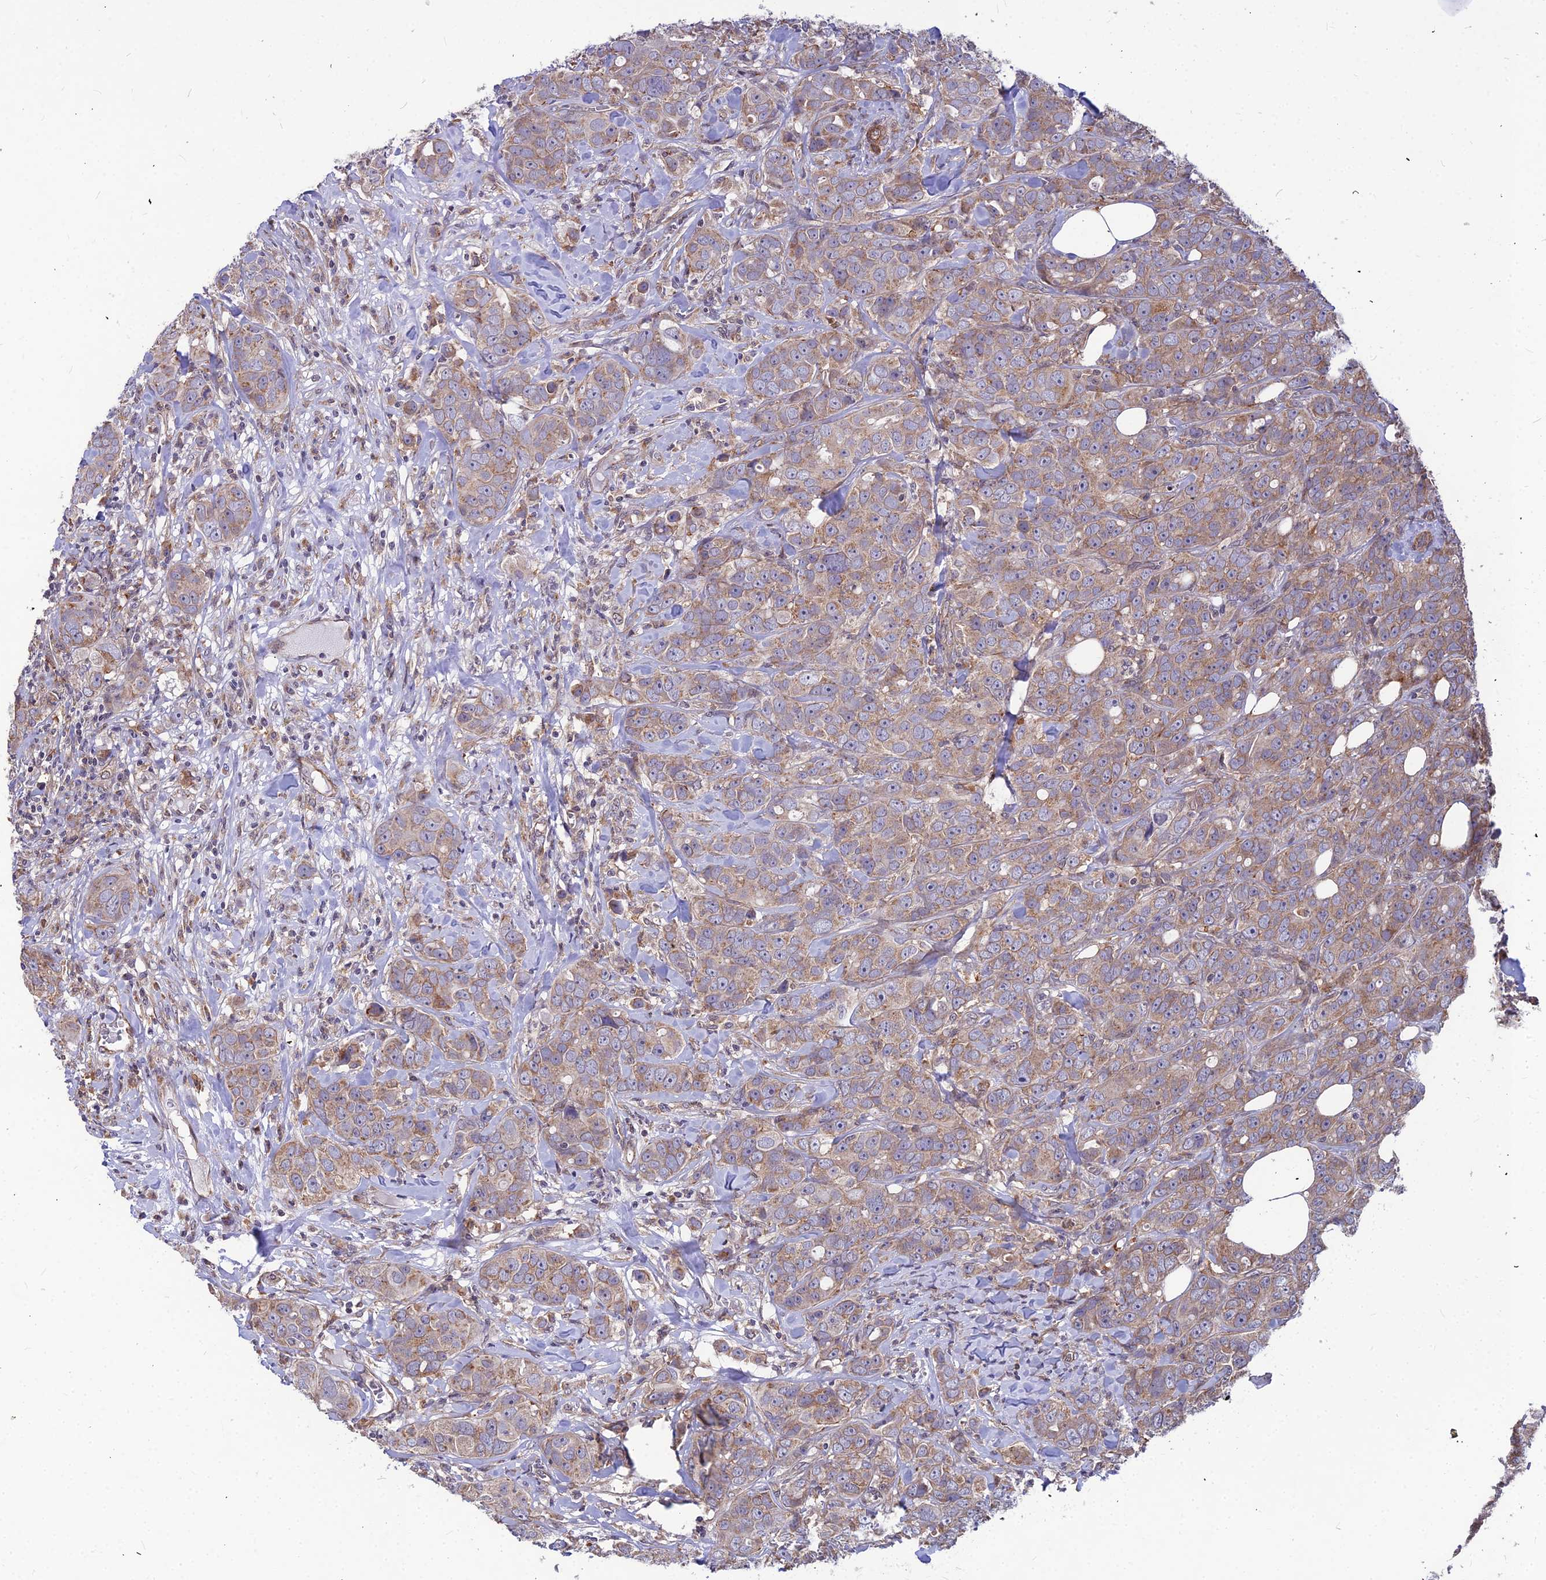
{"staining": {"intensity": "weak", "quantity": ">75%", "location": "cytoplasmic/membranous"}, "tissue": "breast cancer", "cell_type": "Tumor cells", "image_type": "cancer", "snomed": [{"axis": "morphology", "description": "Duct carcinoma"}, {"axis": "topography", "description": "Breast"}], "caption": "Immunohistochemistry (IHC) staining of breast cancer, which shows low levels of weak cytoplasmic/membranous positivity in approximately >75% of tumor cells indicating weak cytoplasmic/membranous protein expression. The staining was performed using DAB (brown) for protein detection and nuclei were counterstained in hematoxylin (blue).", "gene": "LEKR1", "patient": {"sex": "female", "age": 43}}